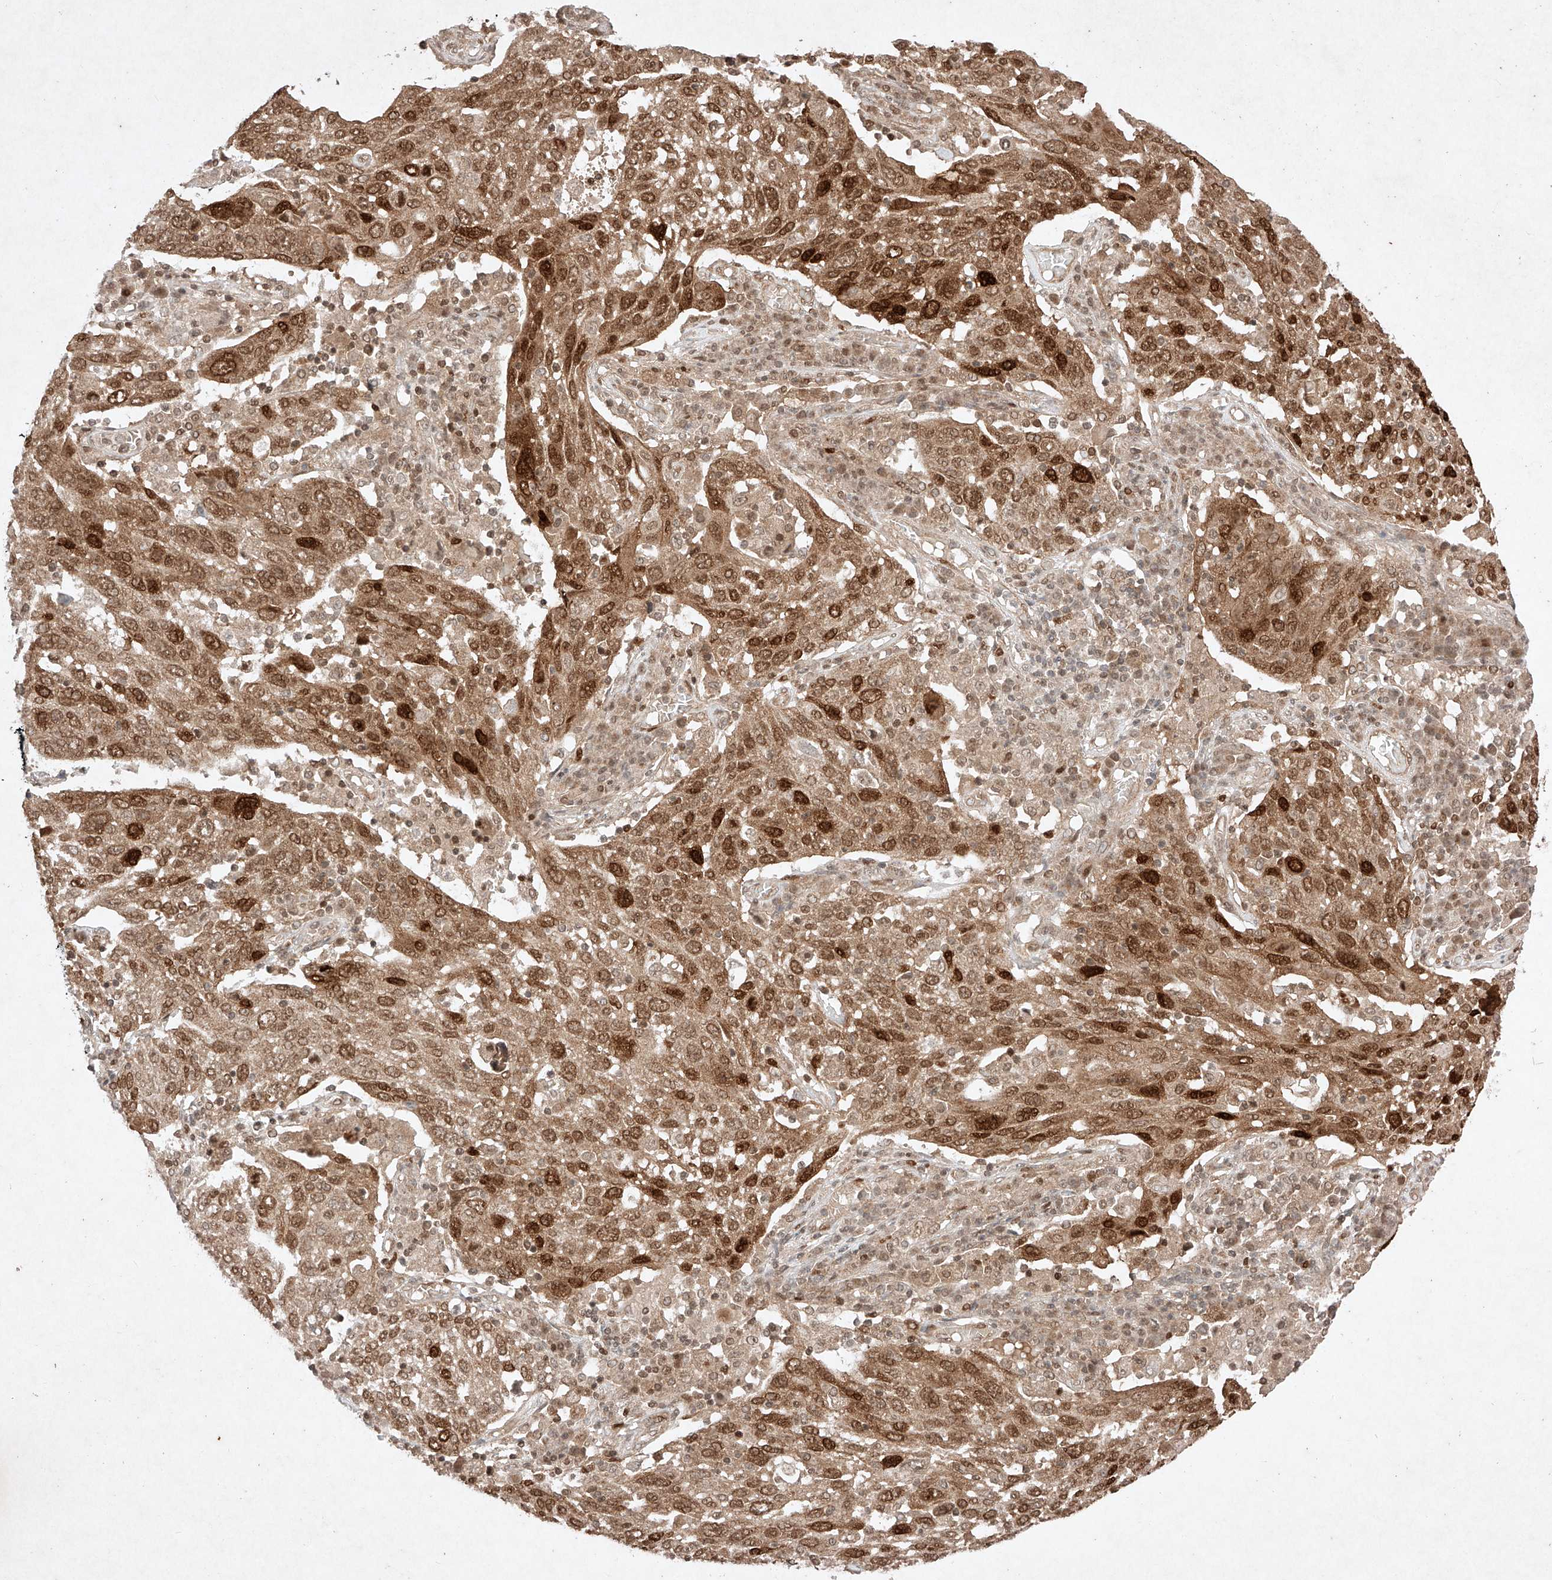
{"staining": {"intensity": "strong", "quantity": ">75%", "location": "cytoplasmic/membranous,nuclear"}, "tissue": "lung cancer", "cell_type": "Tumor cells", "image_type": "cancer", "snomed": [{"axis": "morphology", "description": "Squamous cell carcinoma, NOS"}, {"axis": "topography", "description": "Lung"}], "caption": "Tumor cells exhibit high levels of strong cytoplasmic/membranous and nuclear expression in about >75% of cells in lung squamous cell carcinoma.", "gene": "RNF31", "patient": {"sex": "male", "age": 65}}